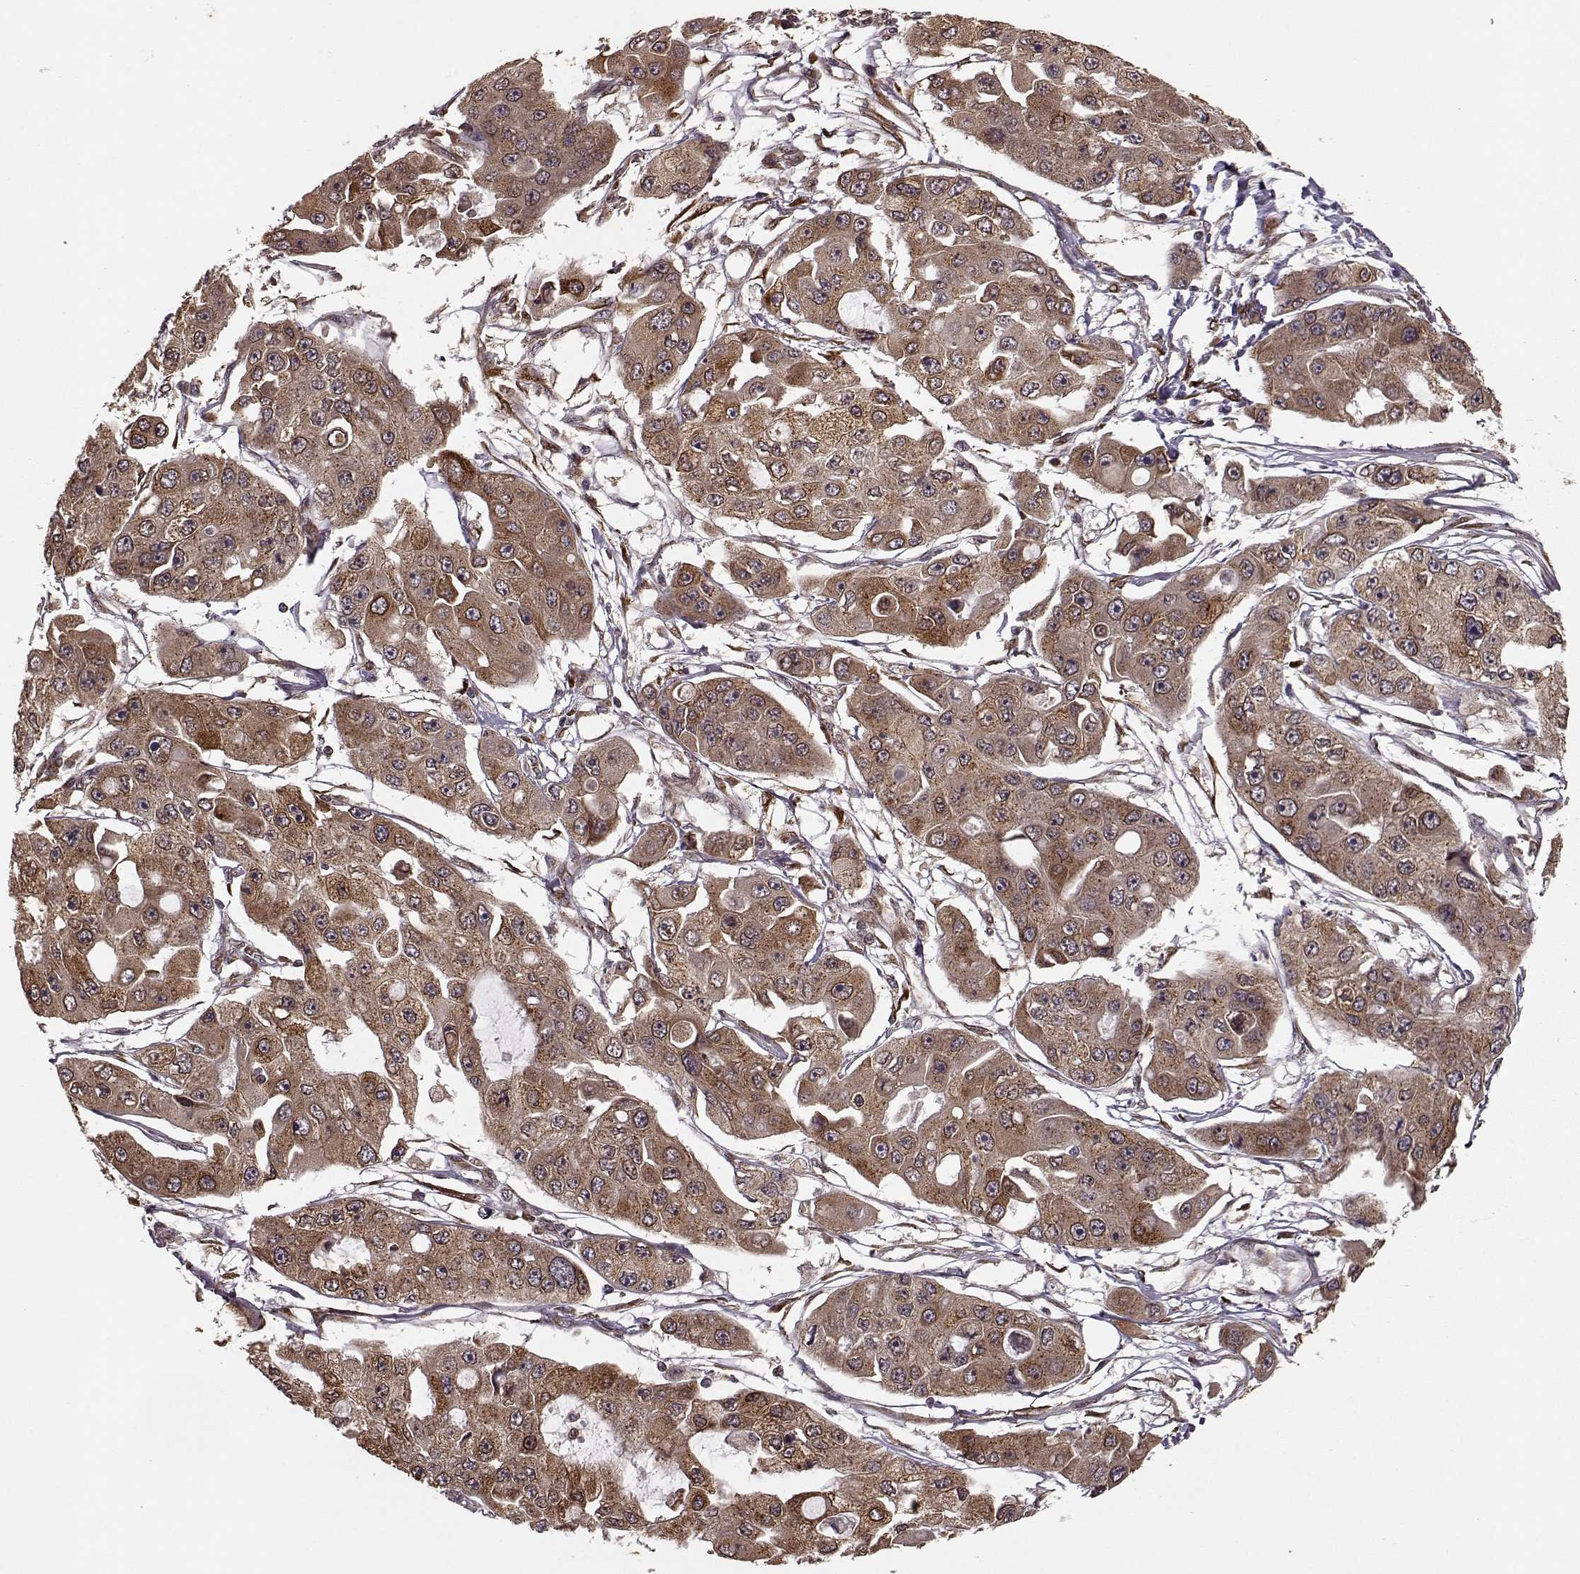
{"staining": {"intensity": "moderate", "quantity": ">75%", "location": "cytoplasmic/membranous"}, "tissue": "ovarian cancer", "cell_type": "Tumor cells", "image_type": "cancer", "snomed": [{"axis": "morphology", "description": "Cystadenocarcinoma, serous, NOS"}, {"axis": "topography", "description": "Ovary"}], "caption": "Protein staining exhibits moderate cytoplasmic/membranous staining in approximately >75% of tumor cells in ovarian cancer. (DAB (3,3'-diaminobenzidine) = brown stain, brightfield microscopy at high magnification).", "gene": "YIPF5", "patient": {"sex": "female", "age": 56}}